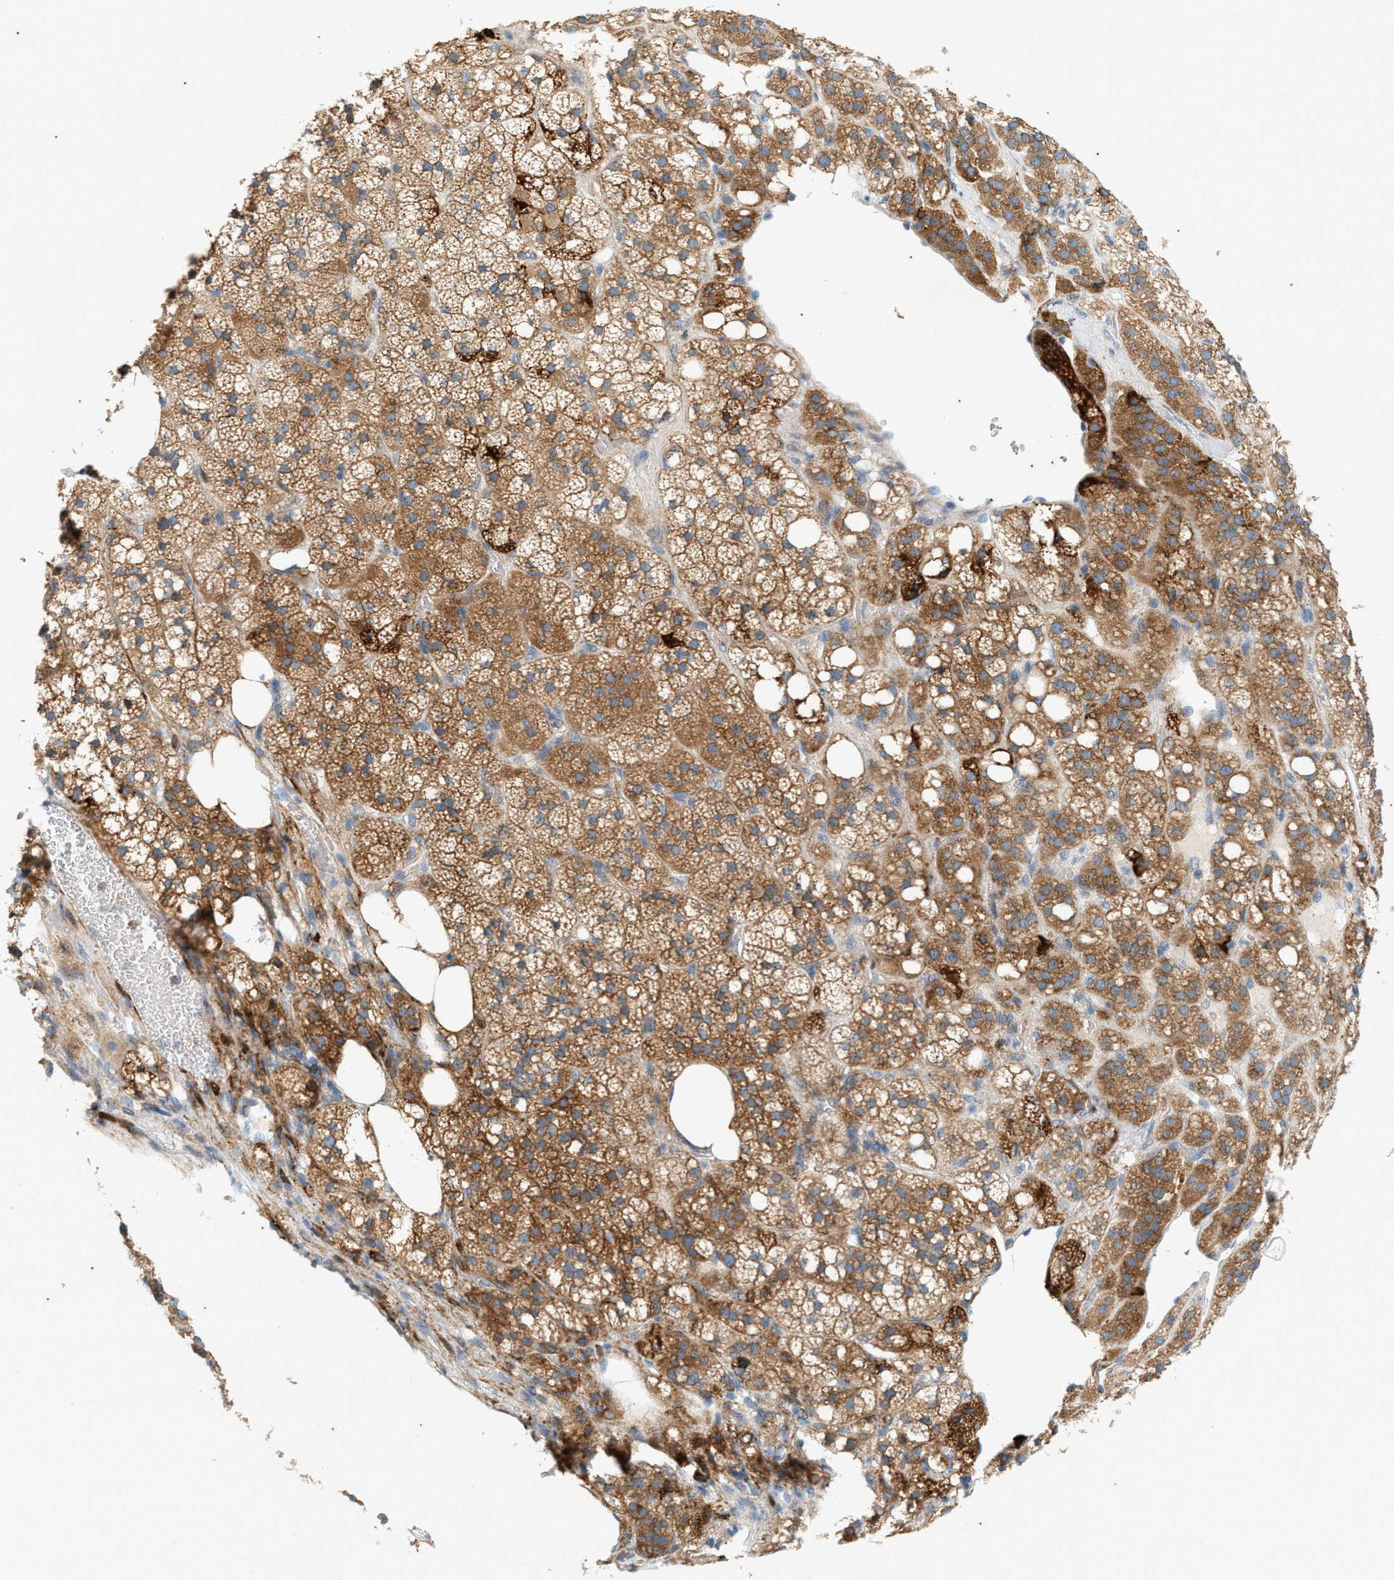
{"staining": {"intensity": "moderate", "quantity": ">75%", "location": "cytoplasmic/membranous"}, "tissue": "adrenal gland", "cell_type": "Glandular cells", "image_type": "normal", "snomed": [{"axis": "morphology", "description": "Normal tissue, NOS"}, {"axis": "topography", "description": "Adrenal gland"}], "caption": "A high-resolution histopathology image shows immunohistochemistry (IHC) staining of unremarkable adrenal gland, which exhibits moderate cytoplasmic/membranous expression in approximately >75% of glandular cells.", "gene": "CHPF2", "patient": {"sex": "female", "age": 59}}